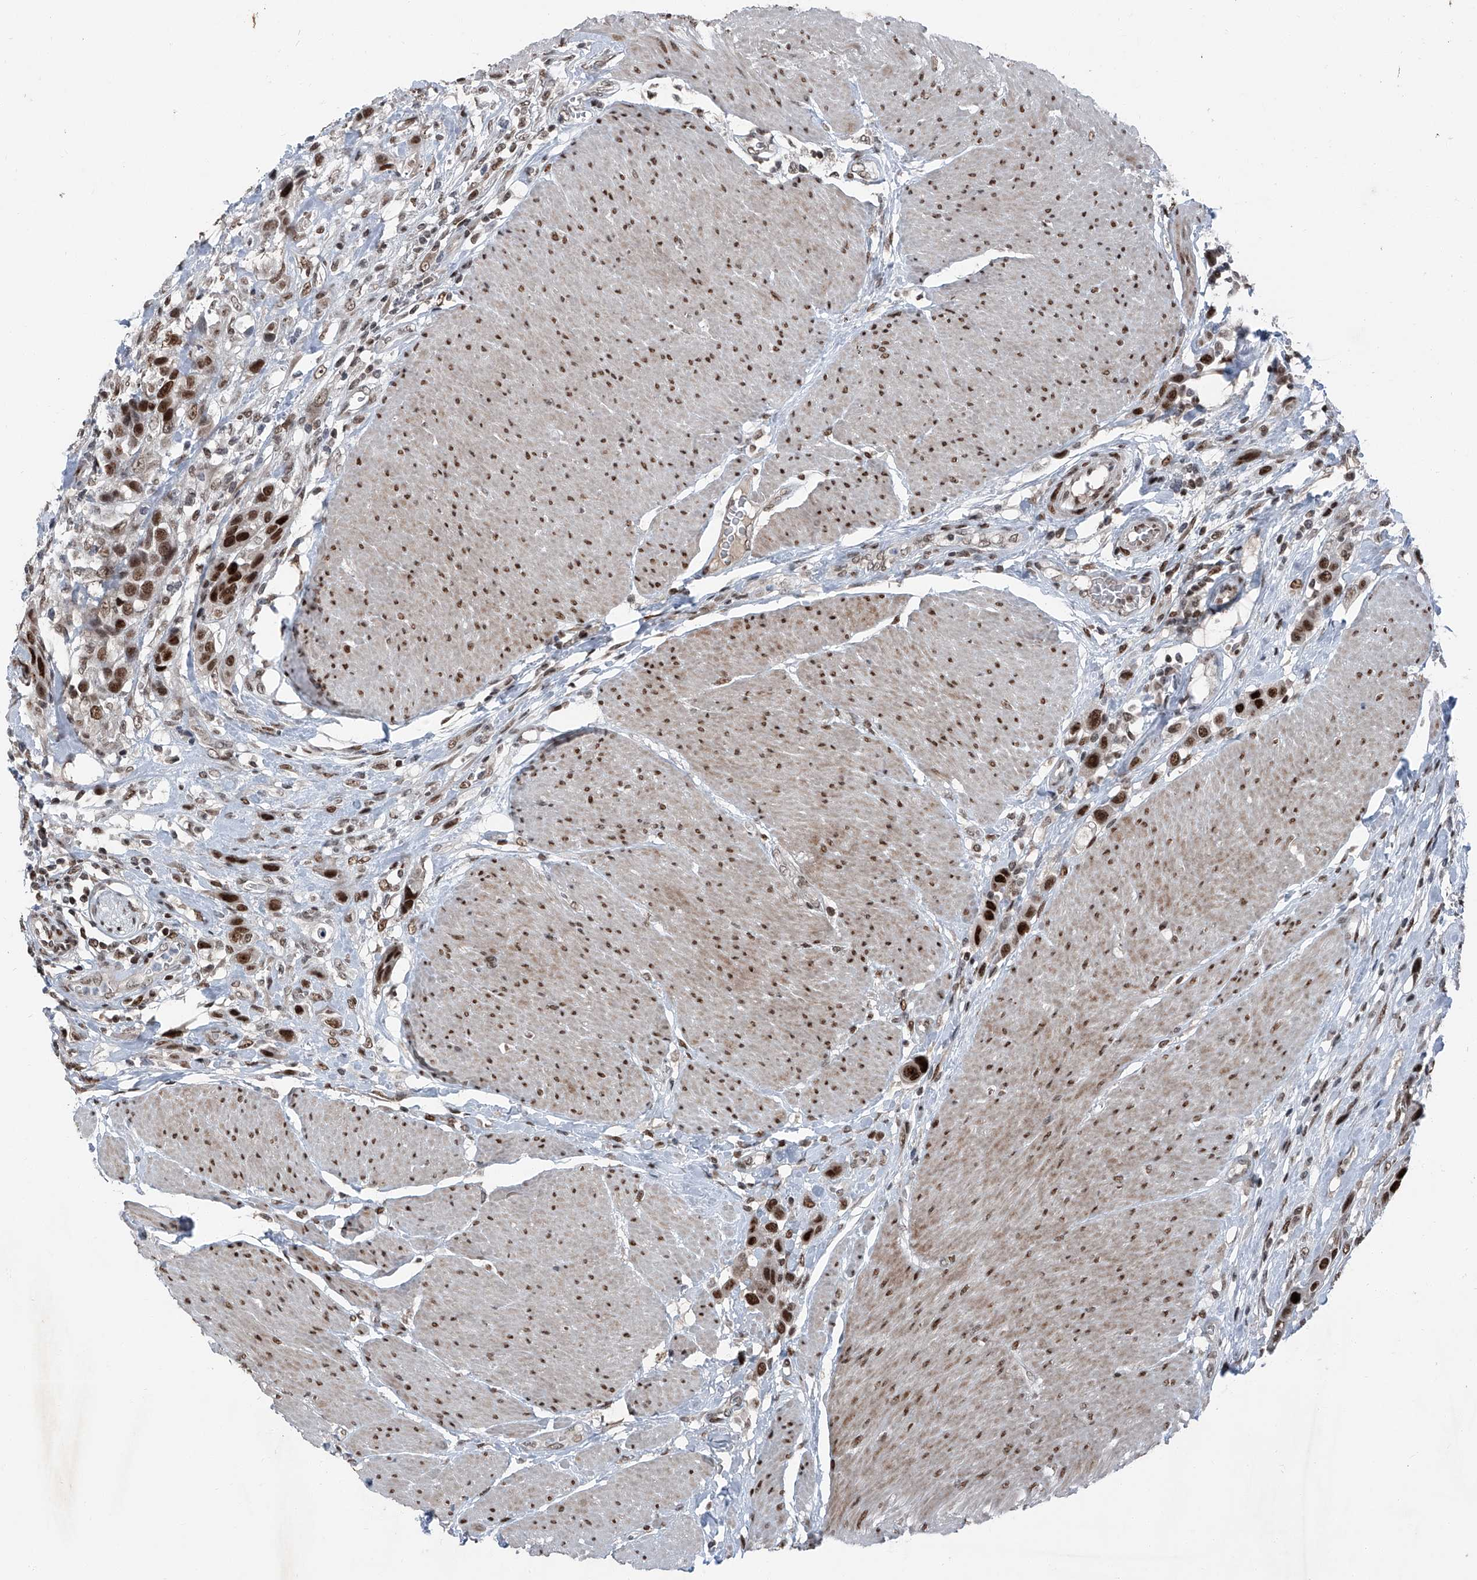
{"staining": {"intensity": "strong", "quantity": ">75%", "location": "nuclear"}, "tissue": "urothelial cancer", "cell_type": "Tumor cells", "image_type": "cancer", "snomed": [{"axis": "morphology", "description": "Urothelial carcinoma, High grade"}, {"axis": "topography", "description": "Urinary bladder"}], "caption": "Protein expression analysis of human urothelial cancer reveals strong nuclear expression in about >75% of tumor cells.", "gene": "BMI1", "patient": {"sex": "male", "age": 50}}